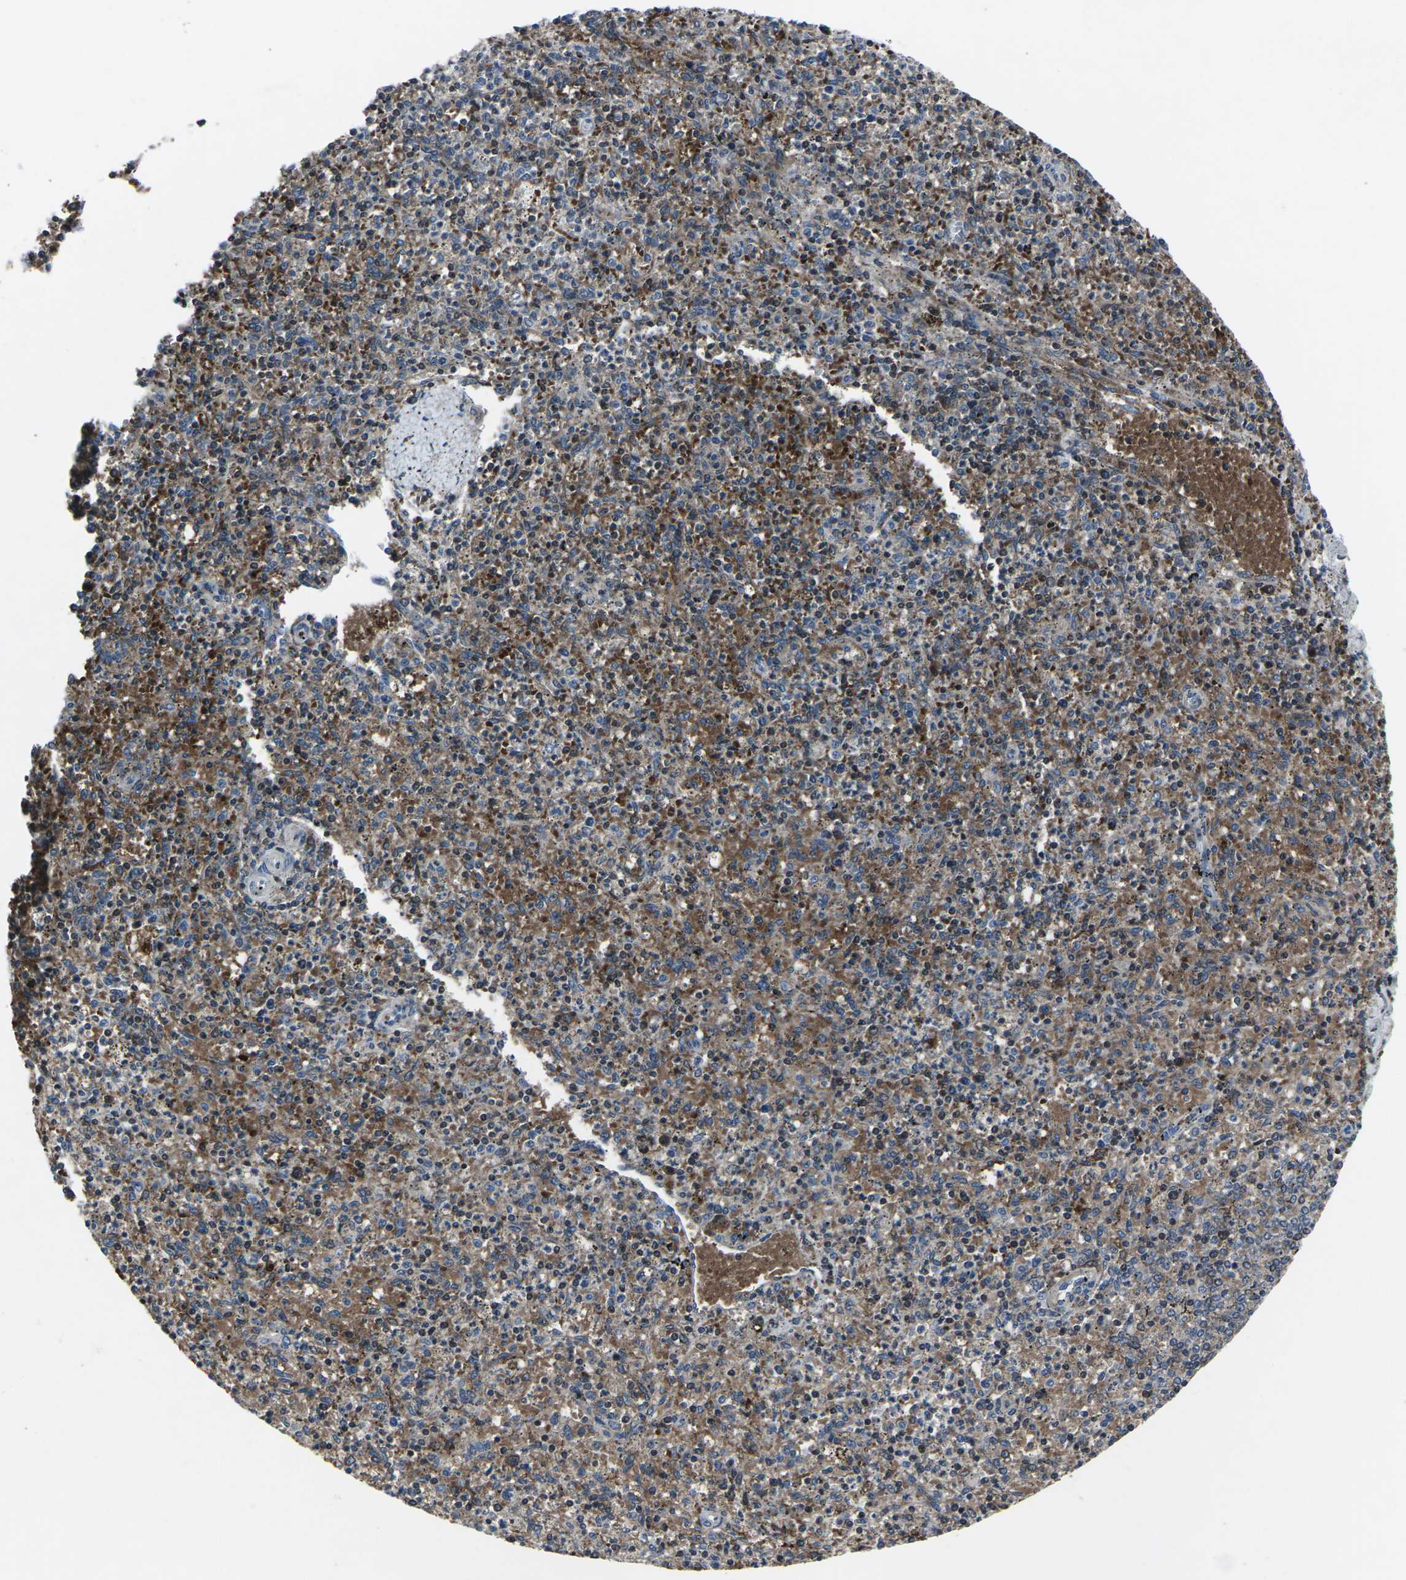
{"staining": {"intensity": "moderate", "quantity": "25%-75%", "location": "cytoplasmic/membranous,nuclear"}, "tissue": "spleen", "cell_type": "Cells in red pulp", "image_type": "normal", "snomed": [{"axis": "morphology", "description": "Normal tissue, NOS"}, {"axis": "topography", "description": "Spleen"}], "caption": "Immunohistochemical staining of unremarkable human spleen reveals 25%-75% levels of moderate cytoplasmic/membranous,nuclear protein expression in about 25%-75% of cells in red pulp.", "gene": "STAT4", "patient": {"sex": "male", "age": 72}}